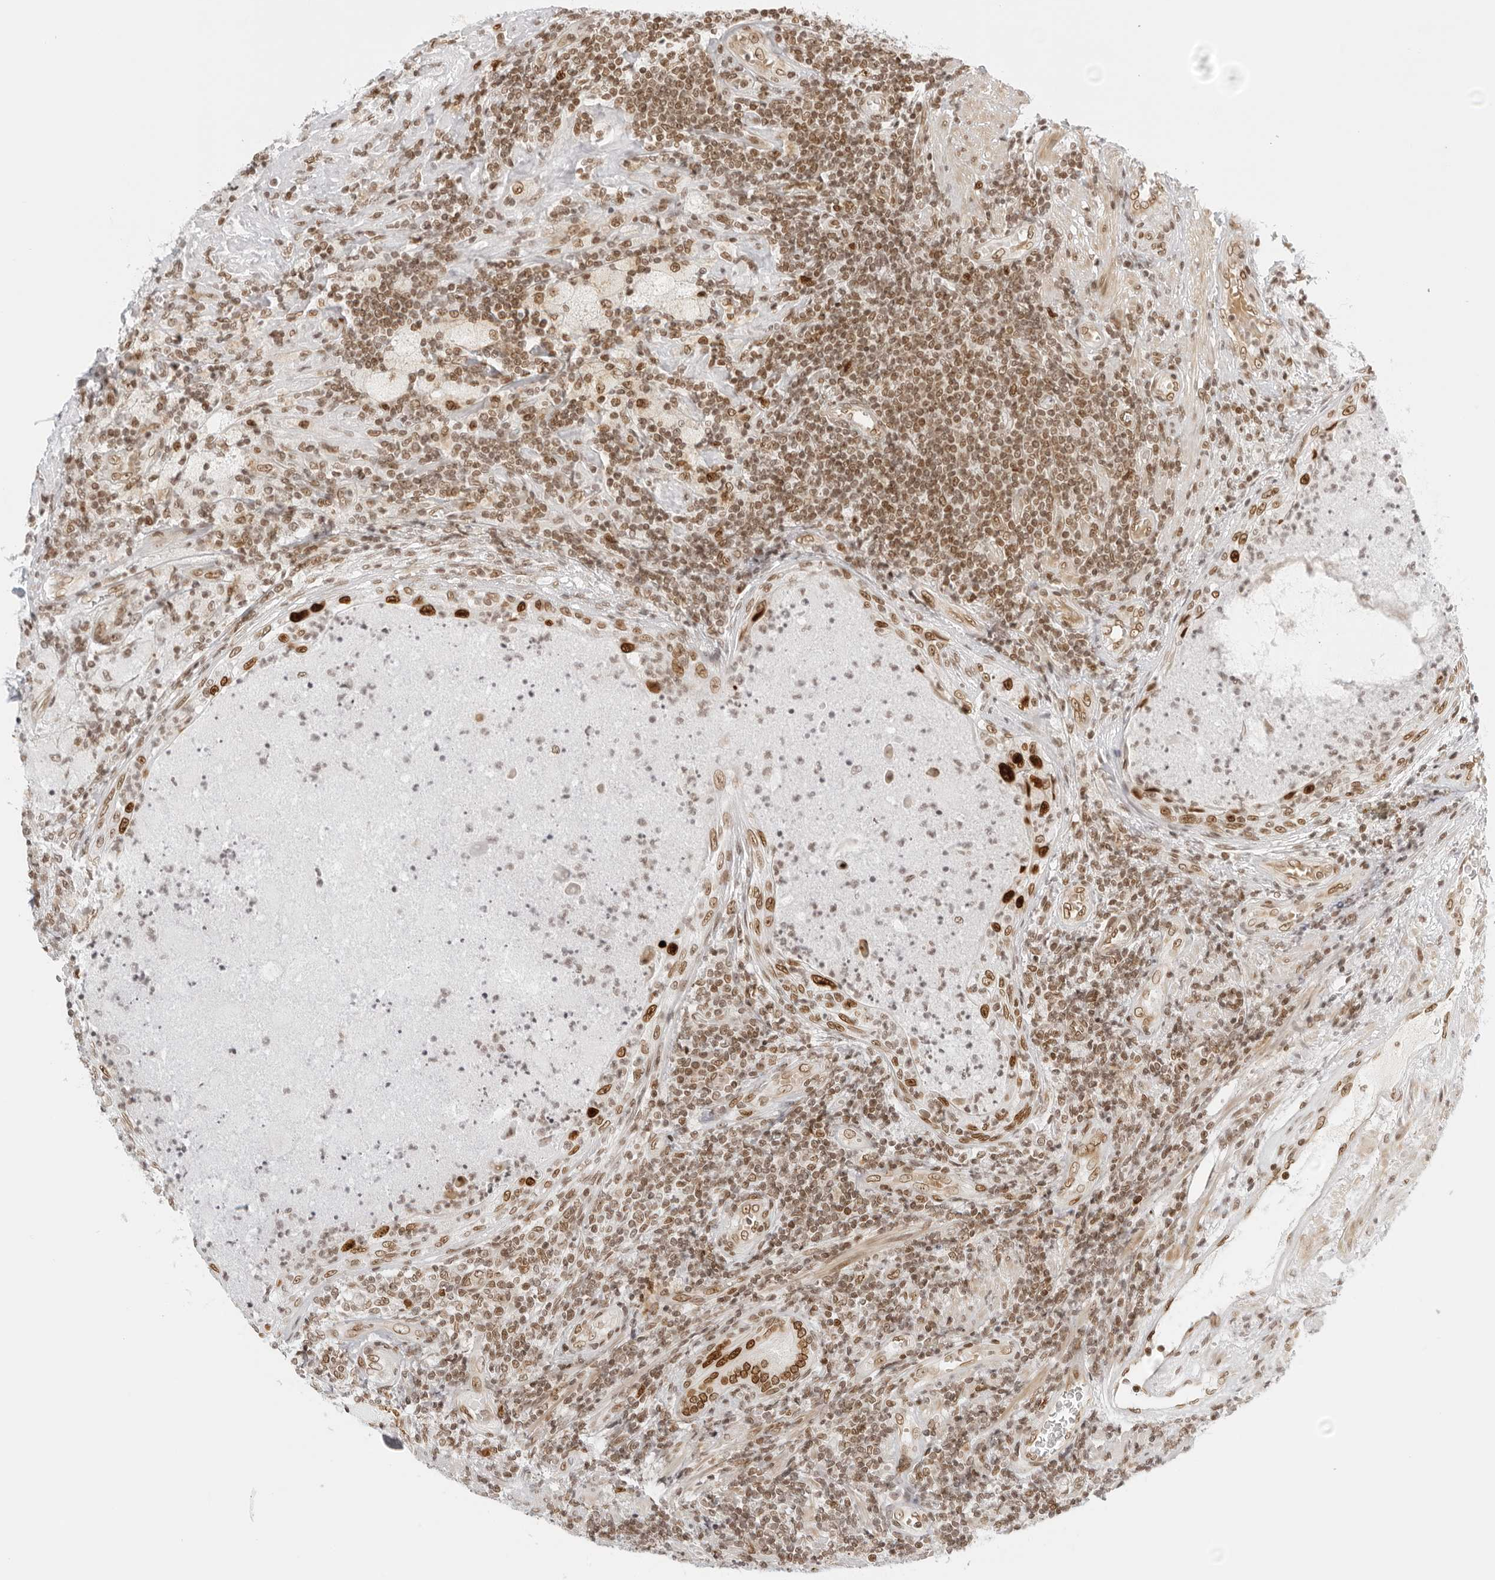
{"staining": {"intensity": "moderate", "quantity": ">75%", "location": "nuclear"}, "tissue": "prostate", "cell_type": "Glandular cells", "image_type": "normal", "snomed": [{"axis": "morphology", "description": "Normal tissue, NOS"}, {"axis": "topography", "description": "Prostate"}], "caption": "Immunohistochemical staining of unremarkable human prostate shows medium levels of moderate nuclear positivity in about >75% of glandular cells.", "gene": "RCC1", "patient": {"sex": "male", "age": 76}}